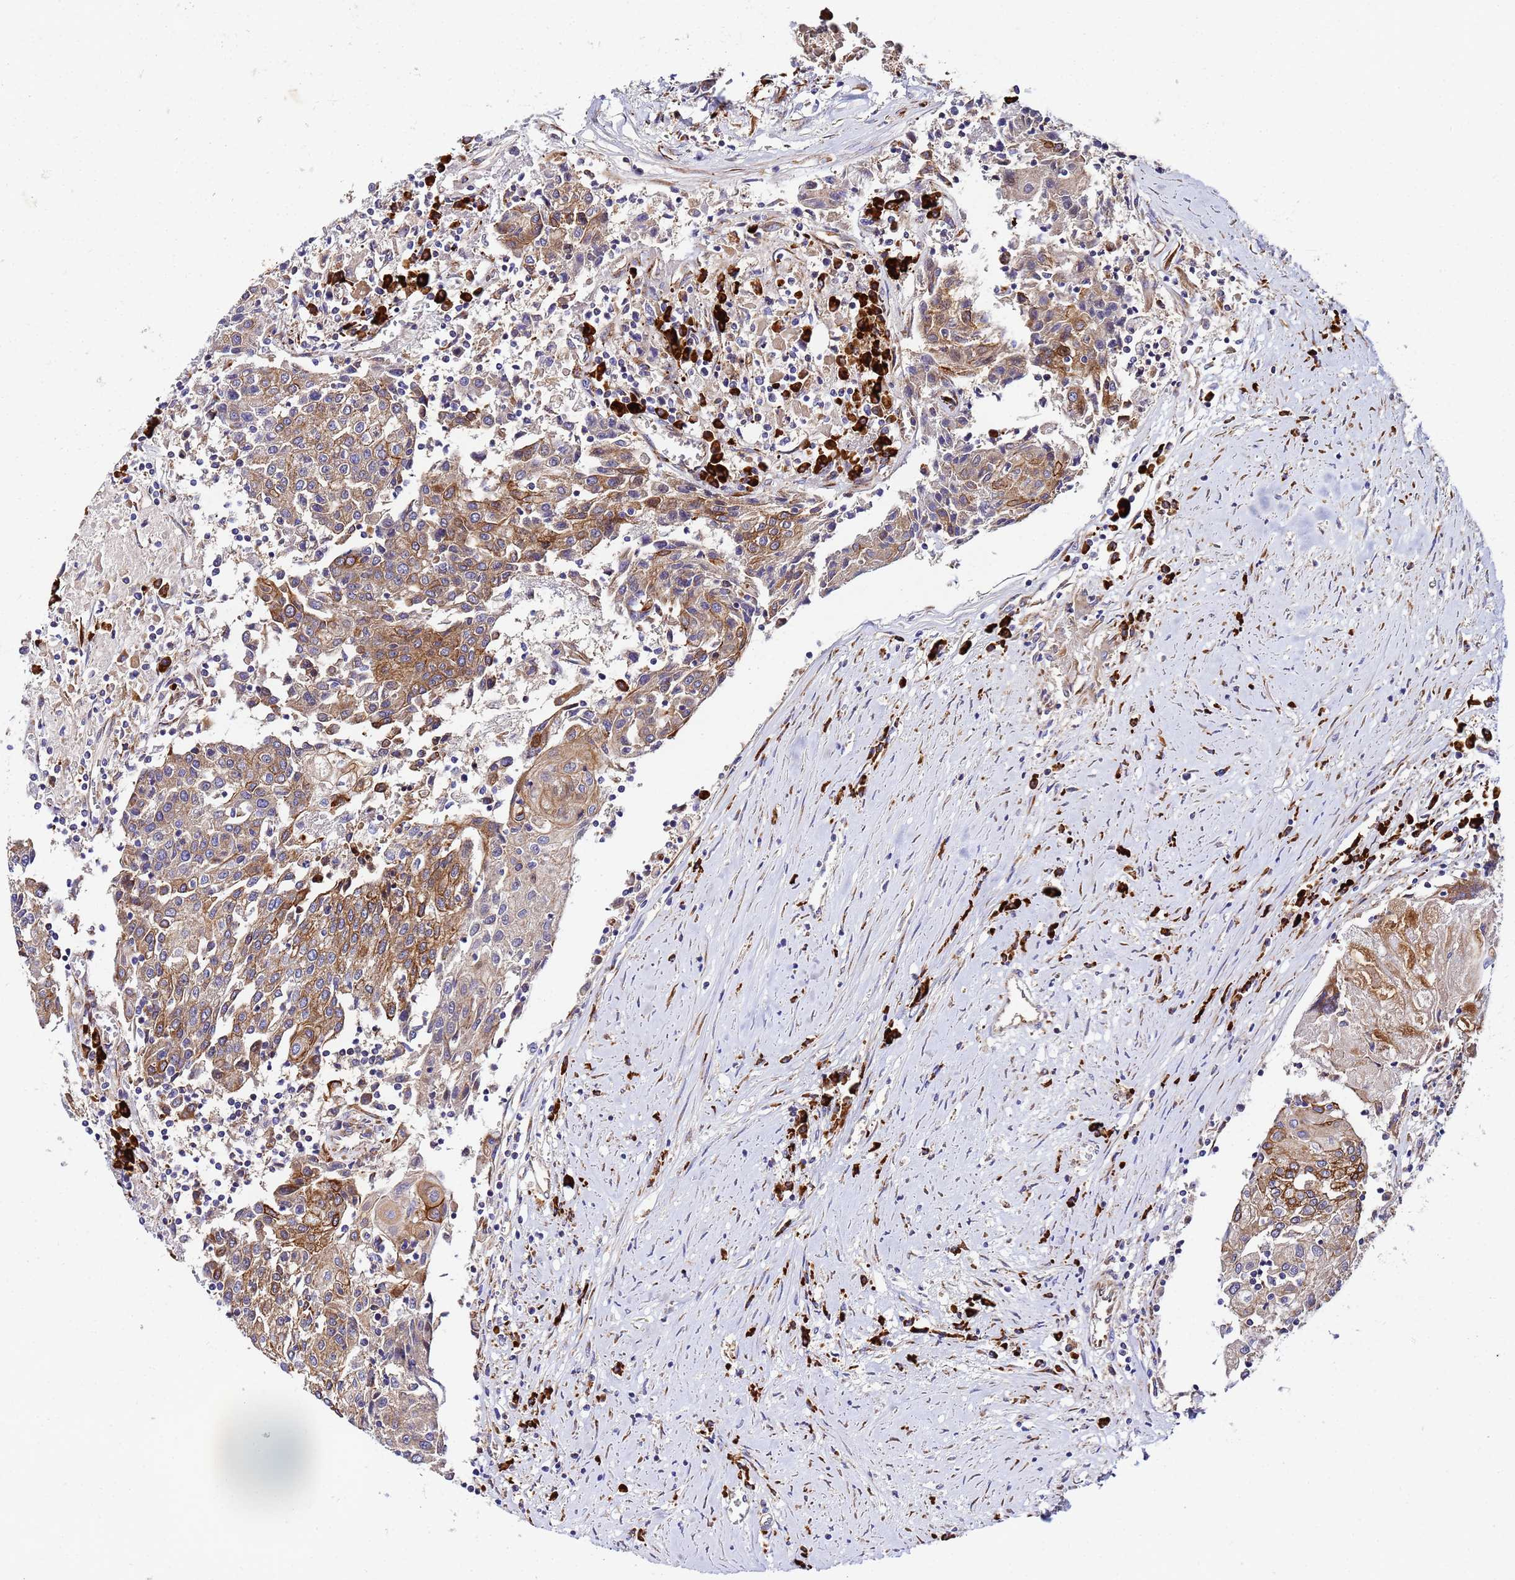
{"staining": {"intensity": "moderate", "quantity": ">75%", "location": "cytoplasmic/membranous"}, "tissue": "urothelial cancer", "cell_type": "Tumor cells", "image_type": "cancer", "snomed": [{"axis": "morphology", "description": "Urothelial carcinoma, High grade"}, {"axis": "topography", "description": "Urinary bladder"}], "caption": "Tumor cells demonstrate medium levels of moderate cytoplasmic/membranous positivity in about >75% of cells in urothelial cancer.", "gene": "POM121", "patient": {"sex": "female", "age": 85}}